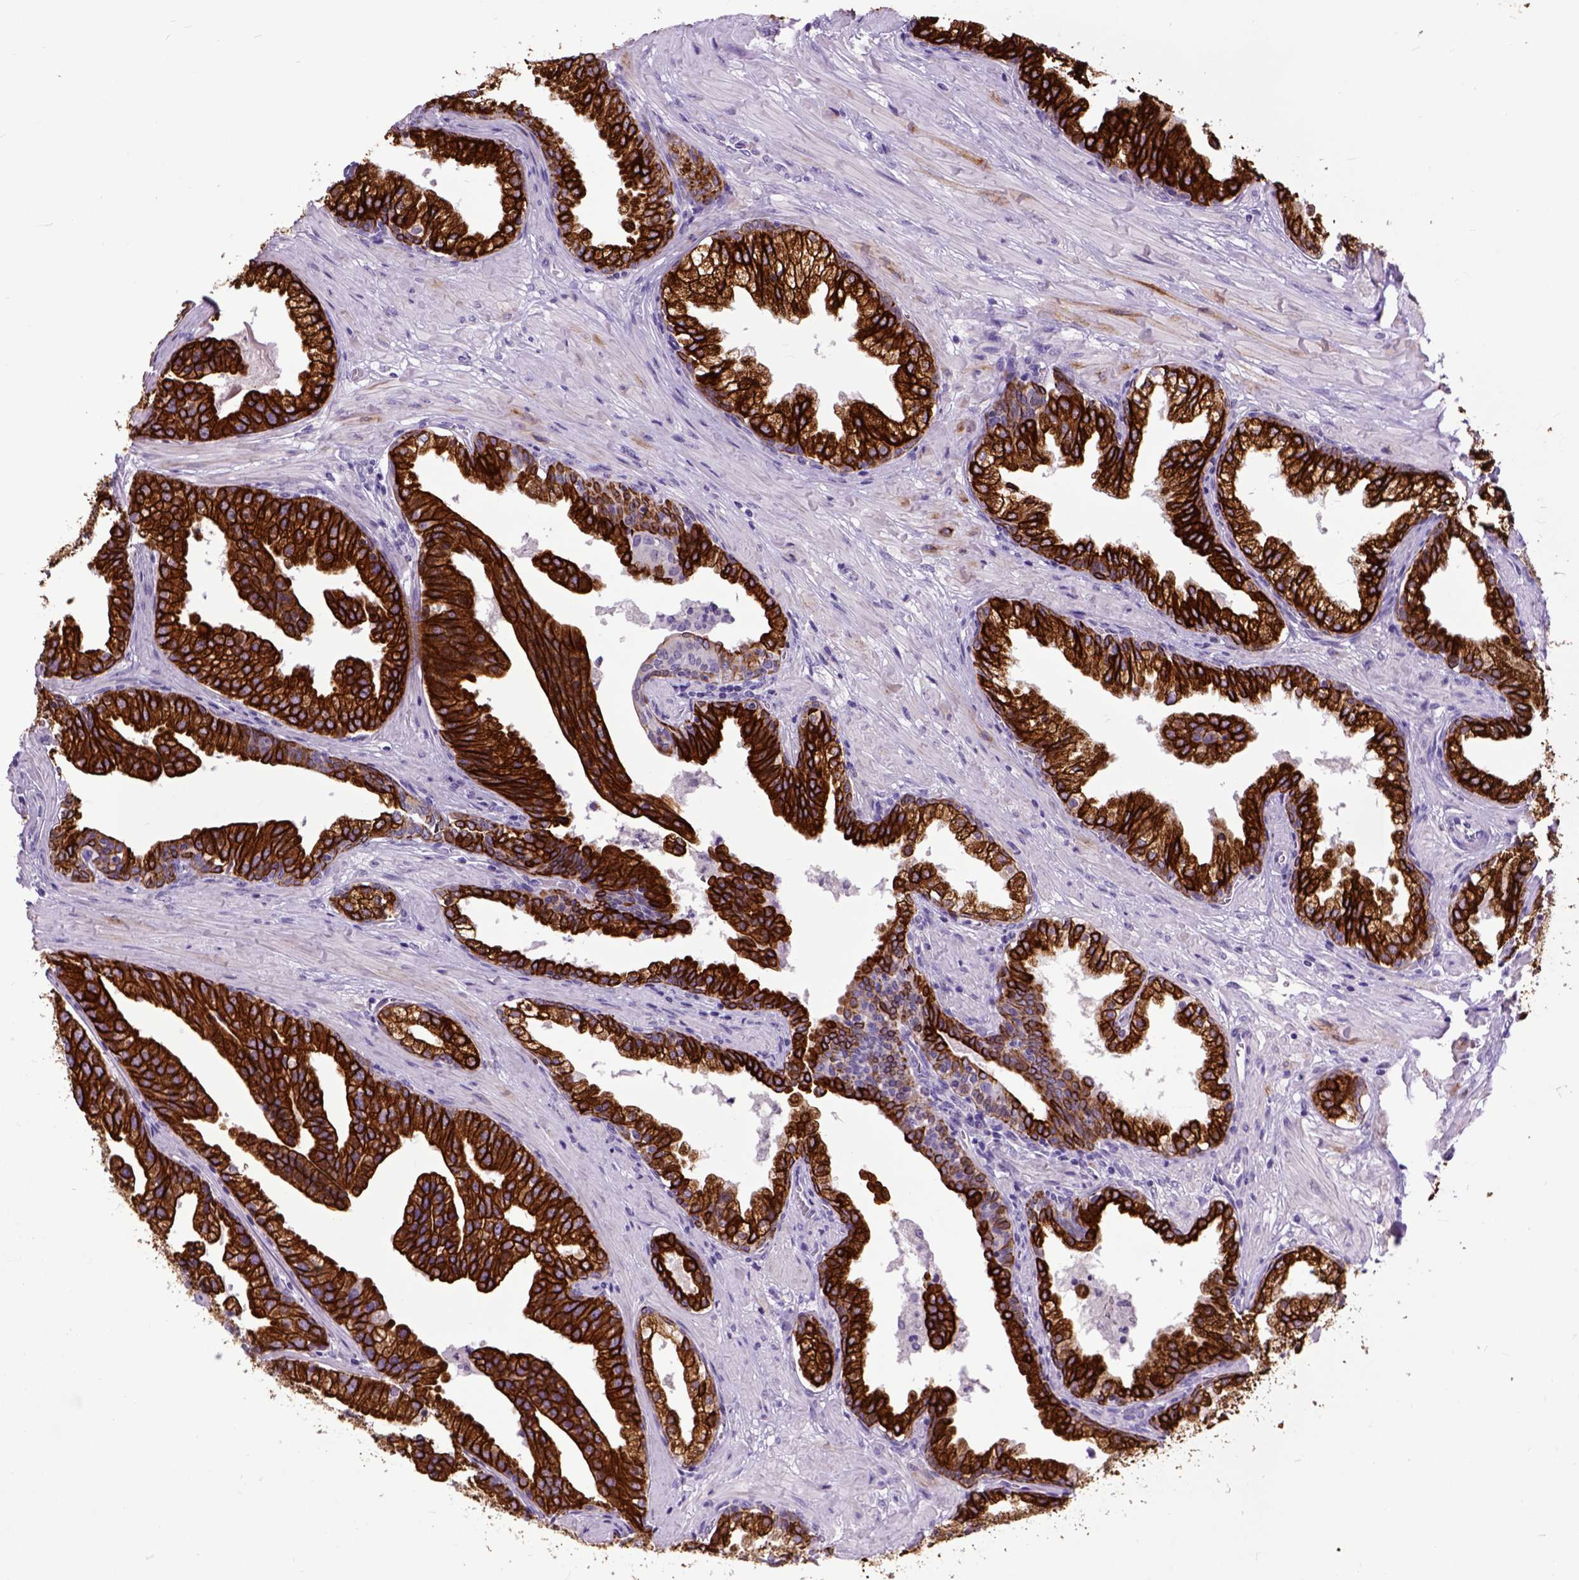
{"staining": {"intensity": "strong", "quantity": ">75%", "location": "cytoplasmic/membranous"}, "tissue": "prostate cancer", "cell_type": "Tumor cells", "image_type": "cancer", "snomed": [{"axis": "morphology", "description": "Adenocarcinoma, NOS"}, {"axis": "topography", "description": "Prostate and seminal vesicle, NOS"}, {"axis": "topography", "description": "Prostate"}], "caption": "This histopathology image reveals prostate cancer stained with IHC to label a protein in brown. The cytoplasmic/membranous of tumor cells show strong positivity for the protein. Nuclei are counter-stained blue.", "gene": "RAB25", "patient": {"sex": "male", "age": 44}}